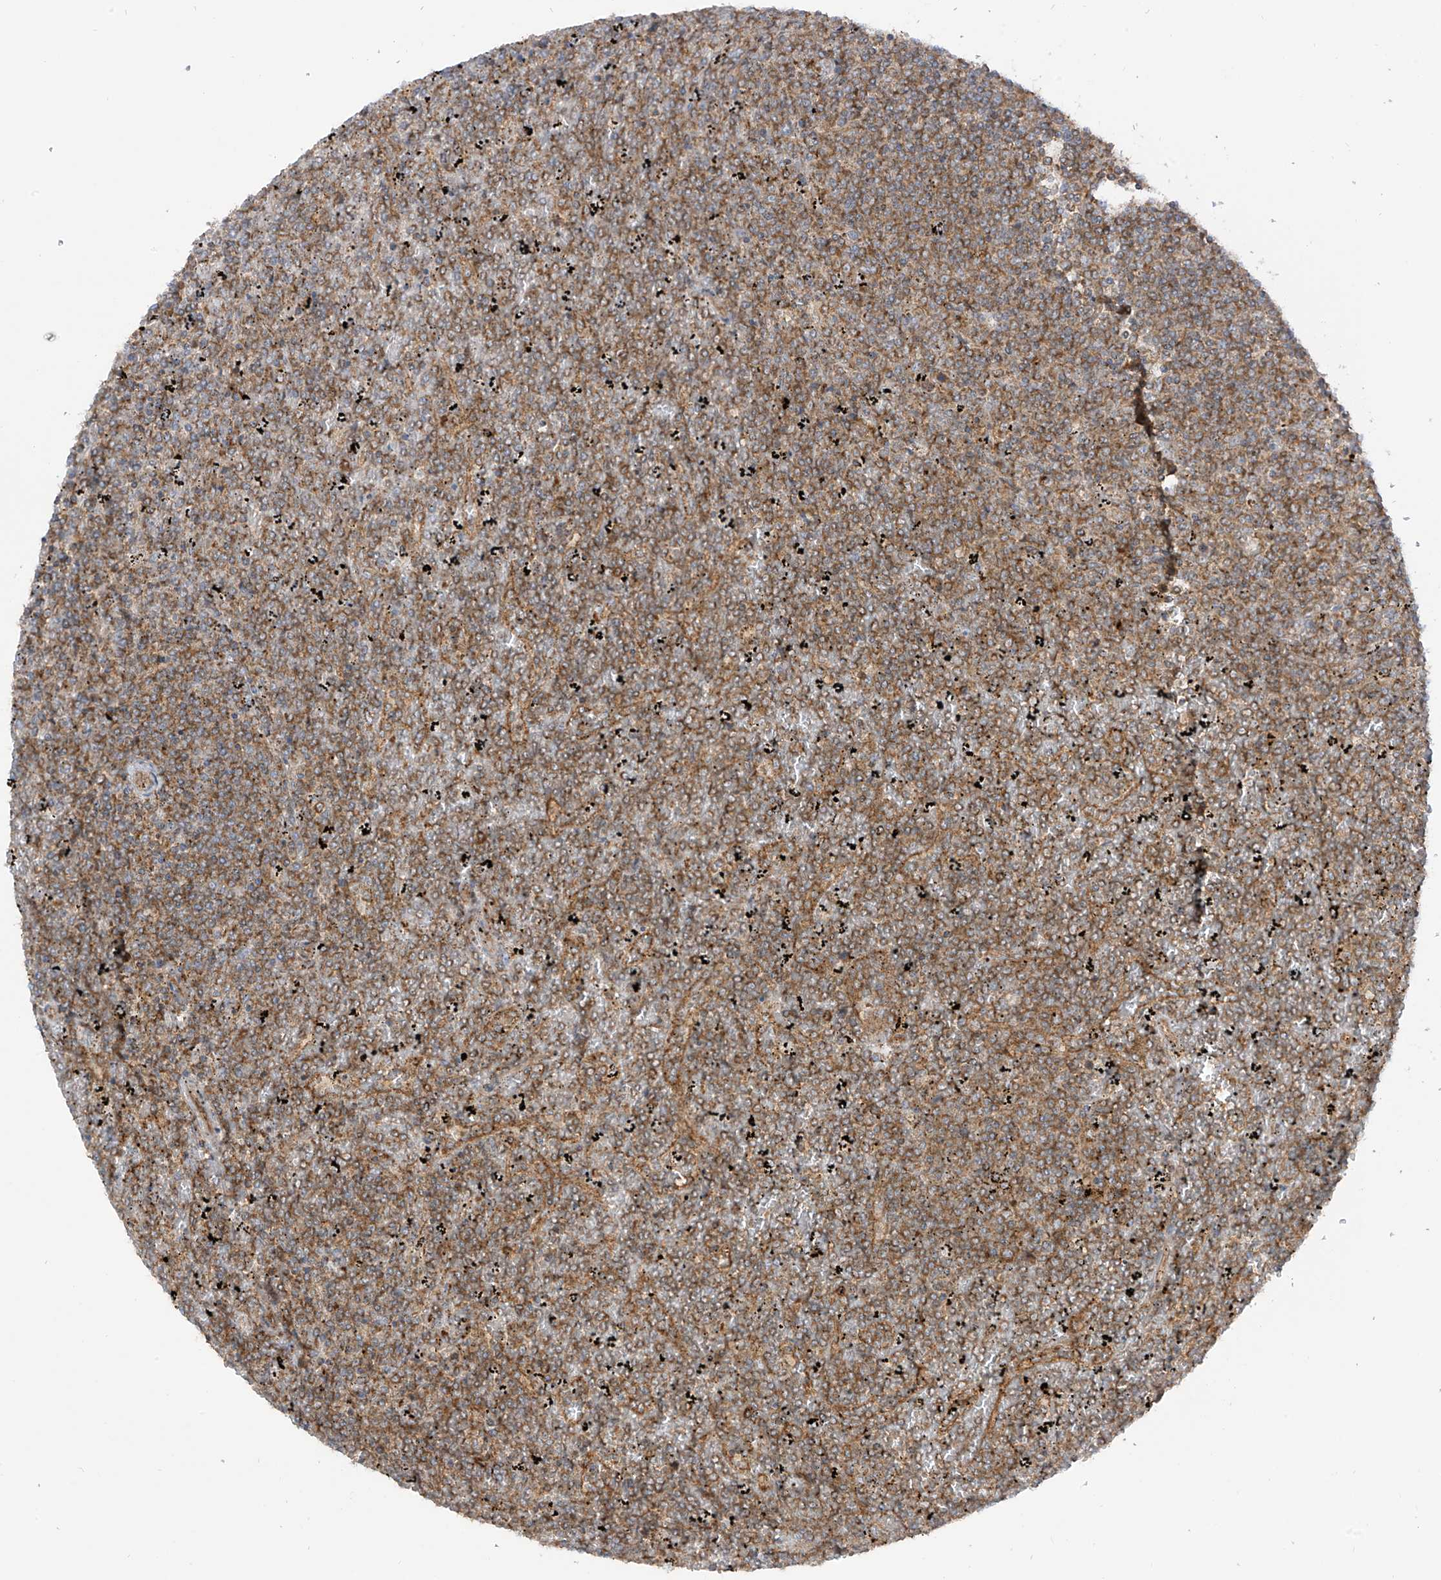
{"staining": {"intensity": "moderate", "quantity": ">75%", "location": "cytoplasmic/membranous"}, "tissue": "lymphoma", "cell_type": "Tumor cells", "image_type": "cancer", "snomed": [{"axis": "morphology", "description": "Malignant lymphoma, non-Hodgkin's type, Low grade"}, {"axis": "topography", "description": "Spleen"}], "caption": "Lymphoma was stained to show a protein in brown. There is medium levels of moderate cytoplasmic/membranous expression in approximately >75% of tumor cells.", "gene": "REPS1", "patient": {"sex": "female", "age": 19}}